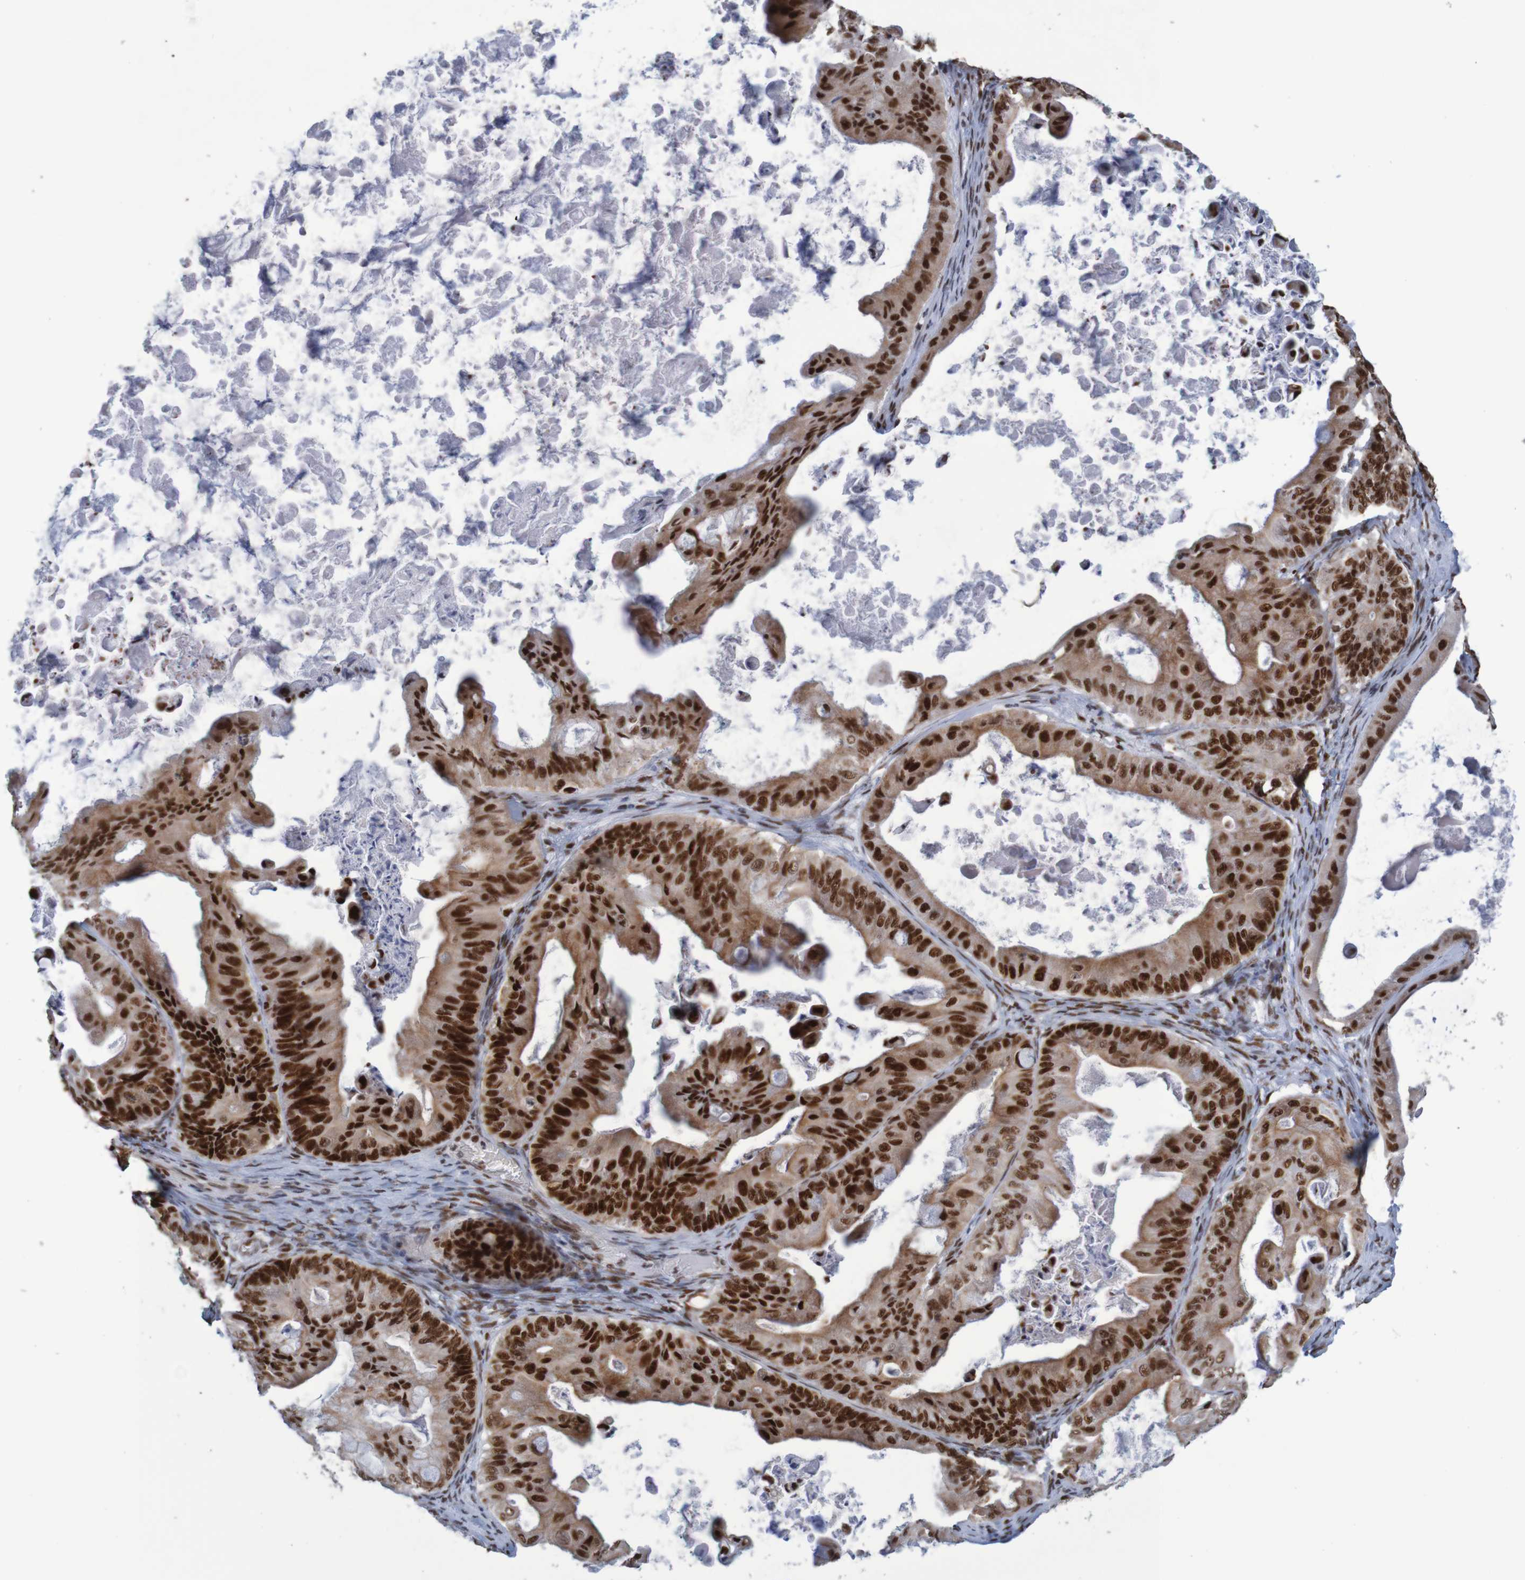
{"staining": {"intensity": "strong", "quantity": ">75%", "location": "nuclear"}, "tissue": "ovarian cancer", "cell_type": "Tumor cells", "image_type": "cancer", "snomed": [{"axis": "morphology", "description": "Cystadenocarcinoma, mucinous, NOS"}, {"axis": "topography", "description": "Ovary"}], "caption": "Immunohistochemistry (IHC) image of mucinous cystadenocarcinoma (ovarian) stained for a protein (brown), which demonstrates high levels of strong nuclear positivity in about >75% of tumor cells.", "gene": "THRAP3", "patient": {"sex": "female", "age": 37}}